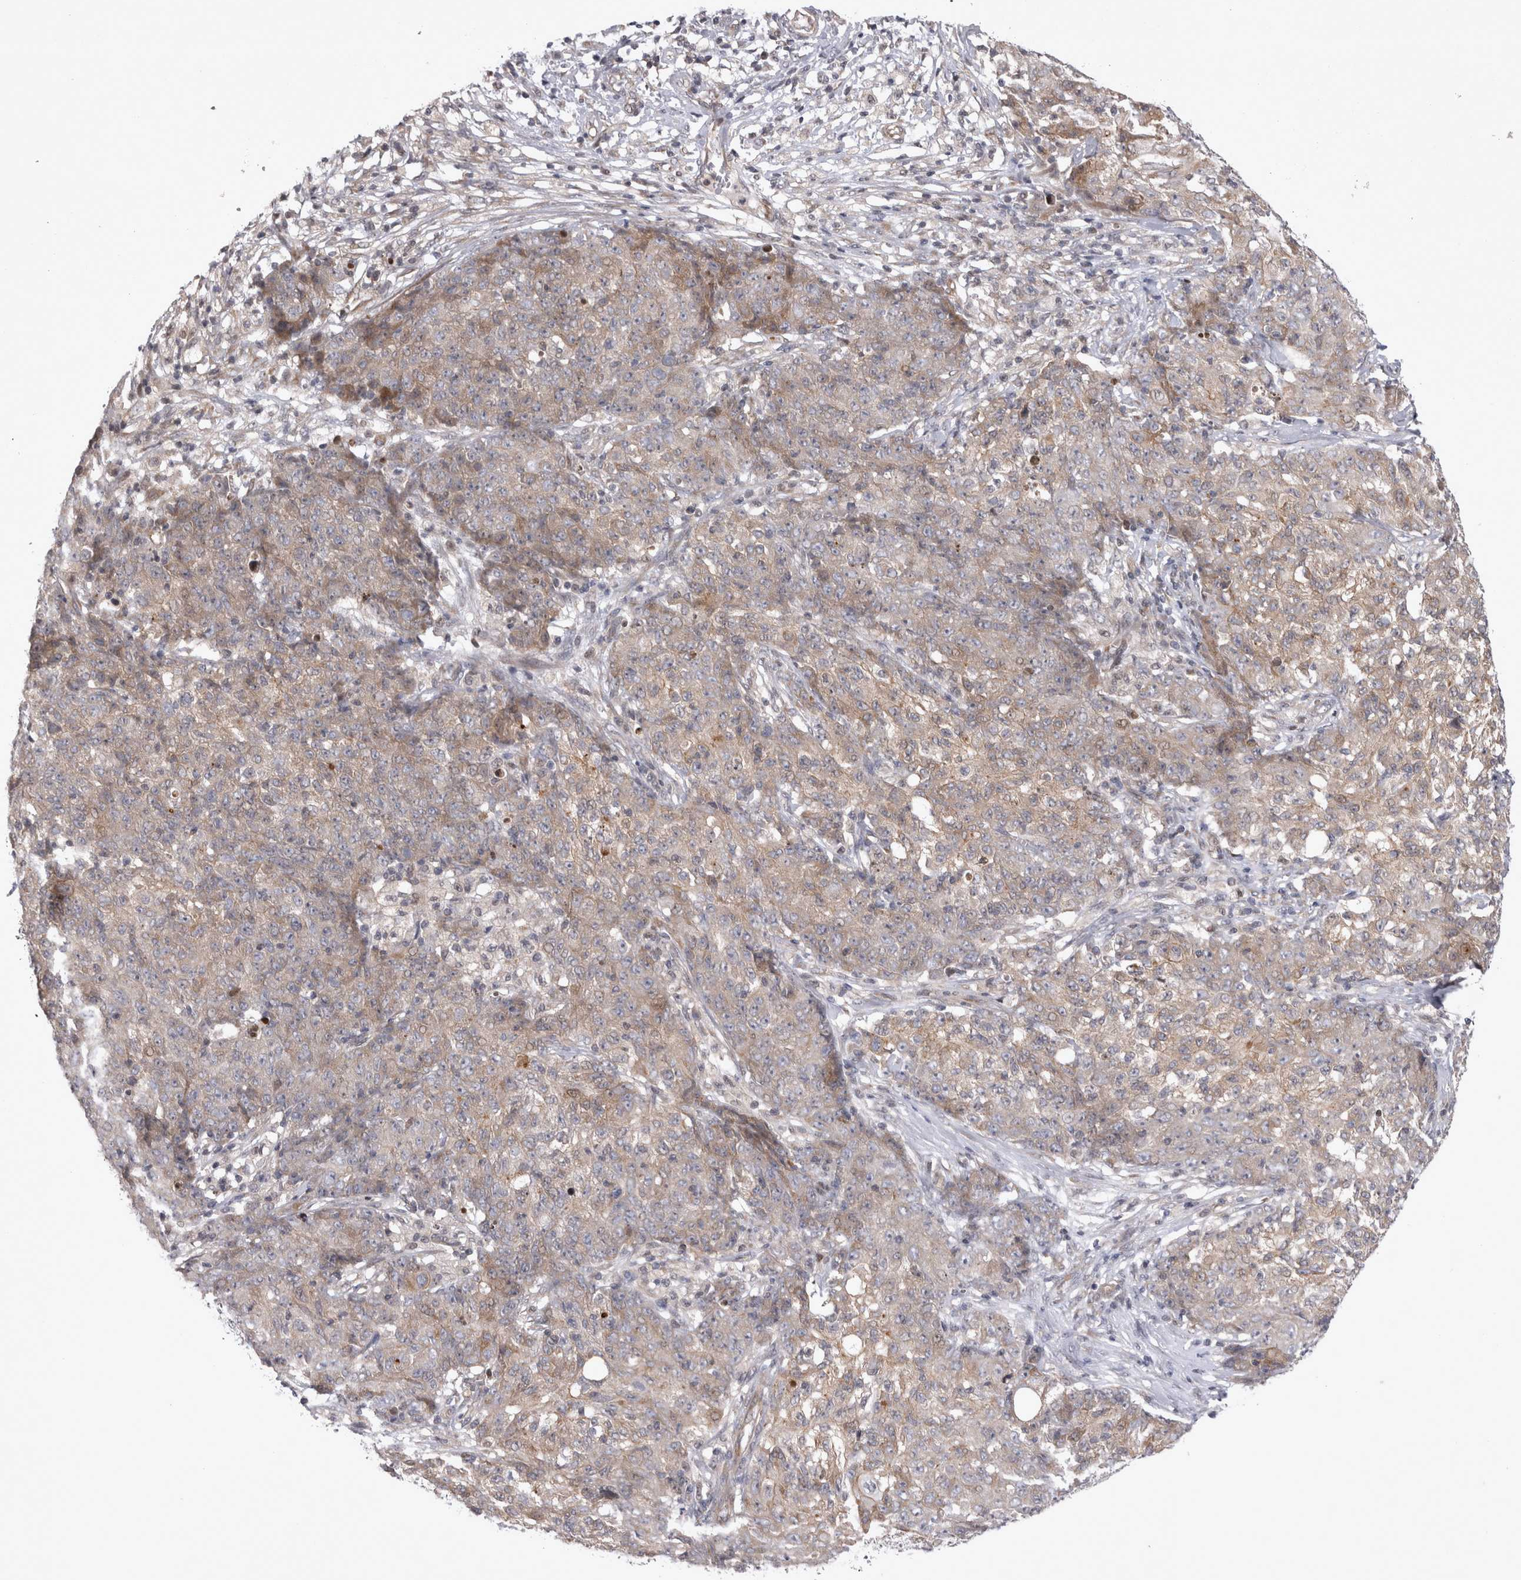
{"staining": {"intensity": "weak", "quantity": "25%-75%", "location": "cytoplasmic/membranous"}, "tissue": "ovarian cancer", "cell_type": "Tumor cells", "image_type": "cancer", "snomed": [{"axis": "morphology", "description": "Carcinoma, endometroid"}, {"axis": "topography", "description": "Ovary"}], "caption": "Ovarian endometroid carcinoma tissue displays weak cytoplasmic/membranous staining in about 25%-75% of tumor cells The staining was performed using DAB, with brown indicating positive protein expression. Nuclei are stained blue with hematoxylin.", "gene": "NENF", "patient": {"sex": "female", "age": 42}}